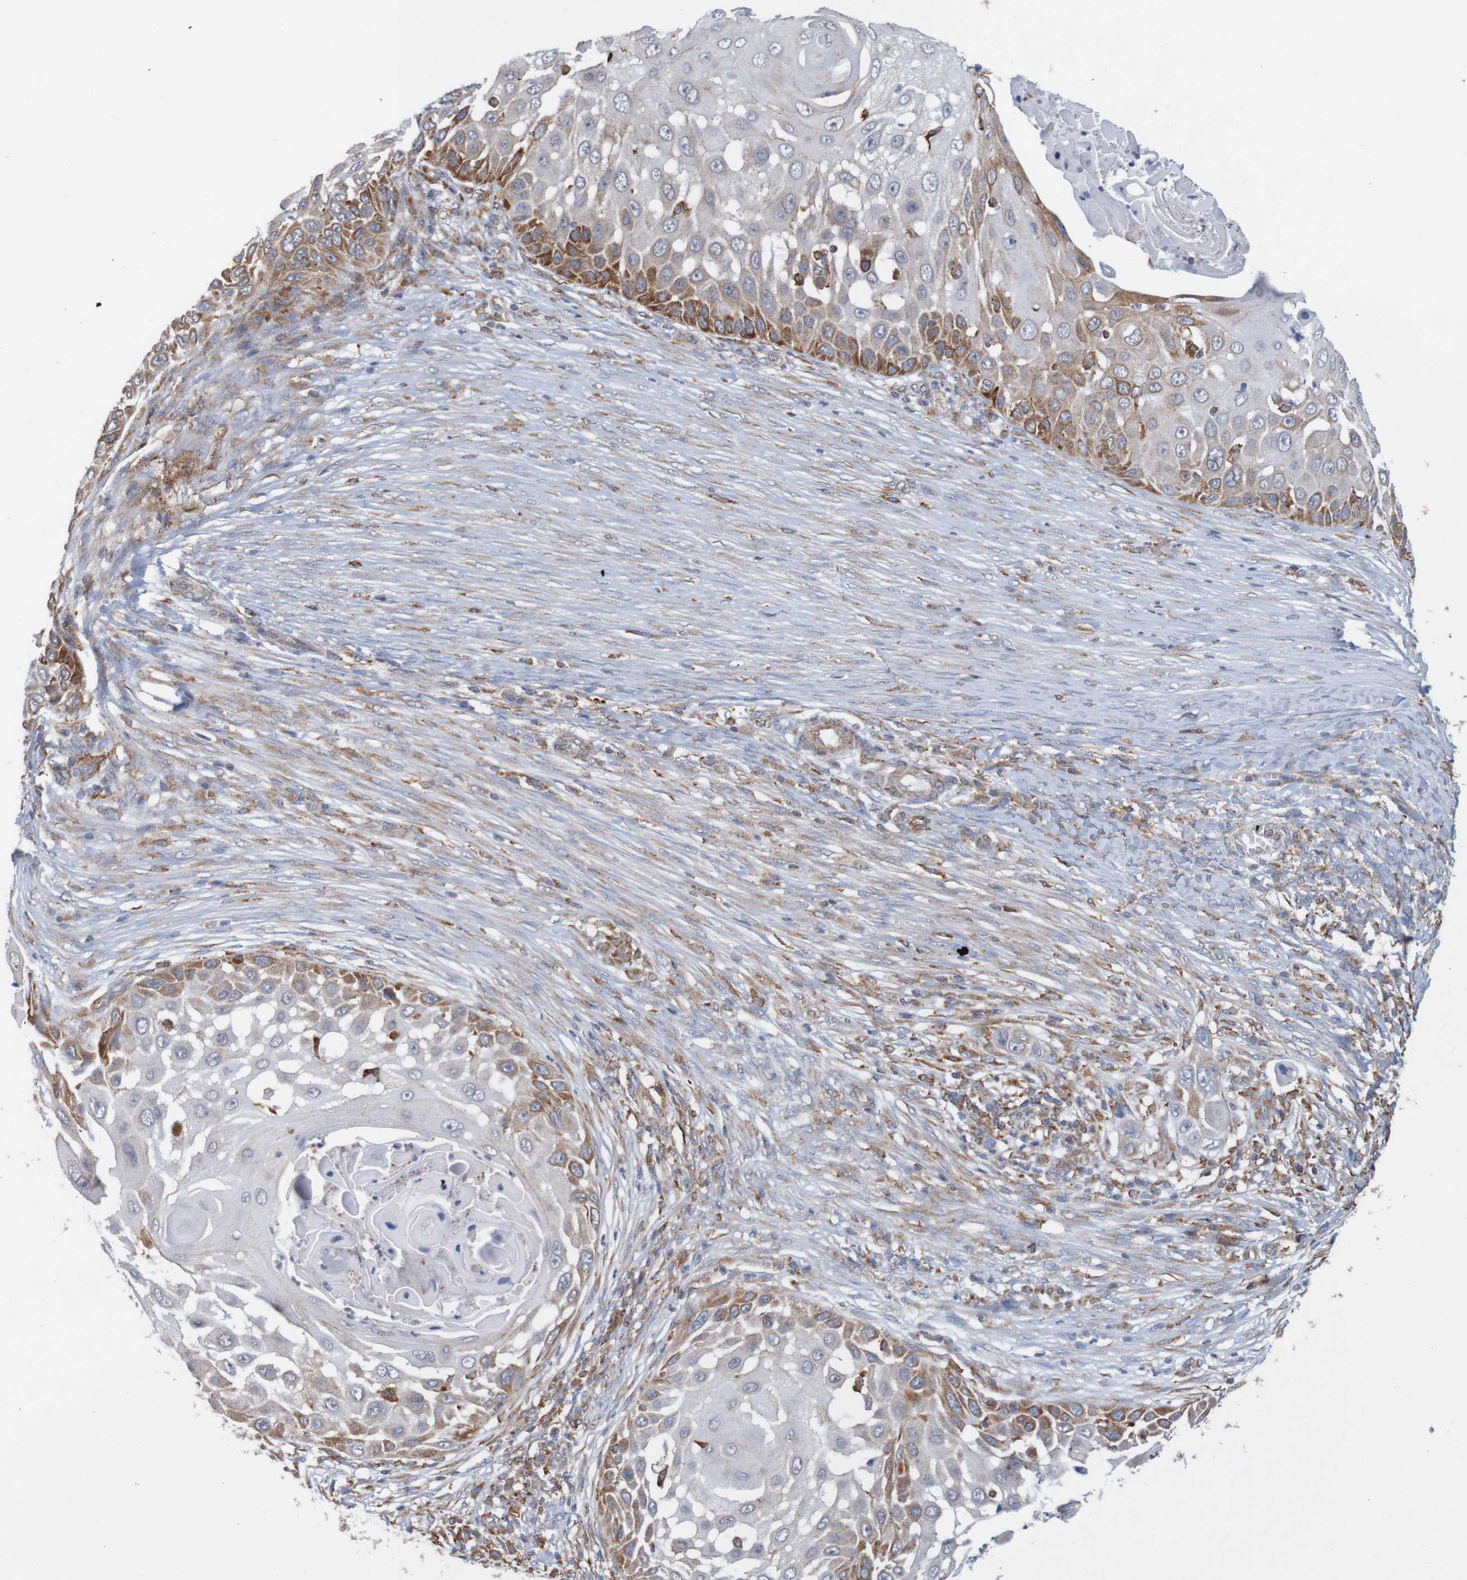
{"staining": {"intensity": "strong", "quantity": "<25%", "location": "cytoplasmic/membranous"}, "tissue": "skin cancer", "cell_type": "Tumor cells", "image_type": "cancer", "snomed": [{"axis": "morphology", "description": "Squamous cell carcinoma, NOS"}, {"axis": "topography", "description": "Skin"}], "caption": "Protein expression analysis of skin cancer (squamous cell carcinoma) reveals strong cytoplasmic/membranous expression in about <25% of tumor cells.", "gene": "PDIA3", "patient": {"sex": "female", "age": 44}}